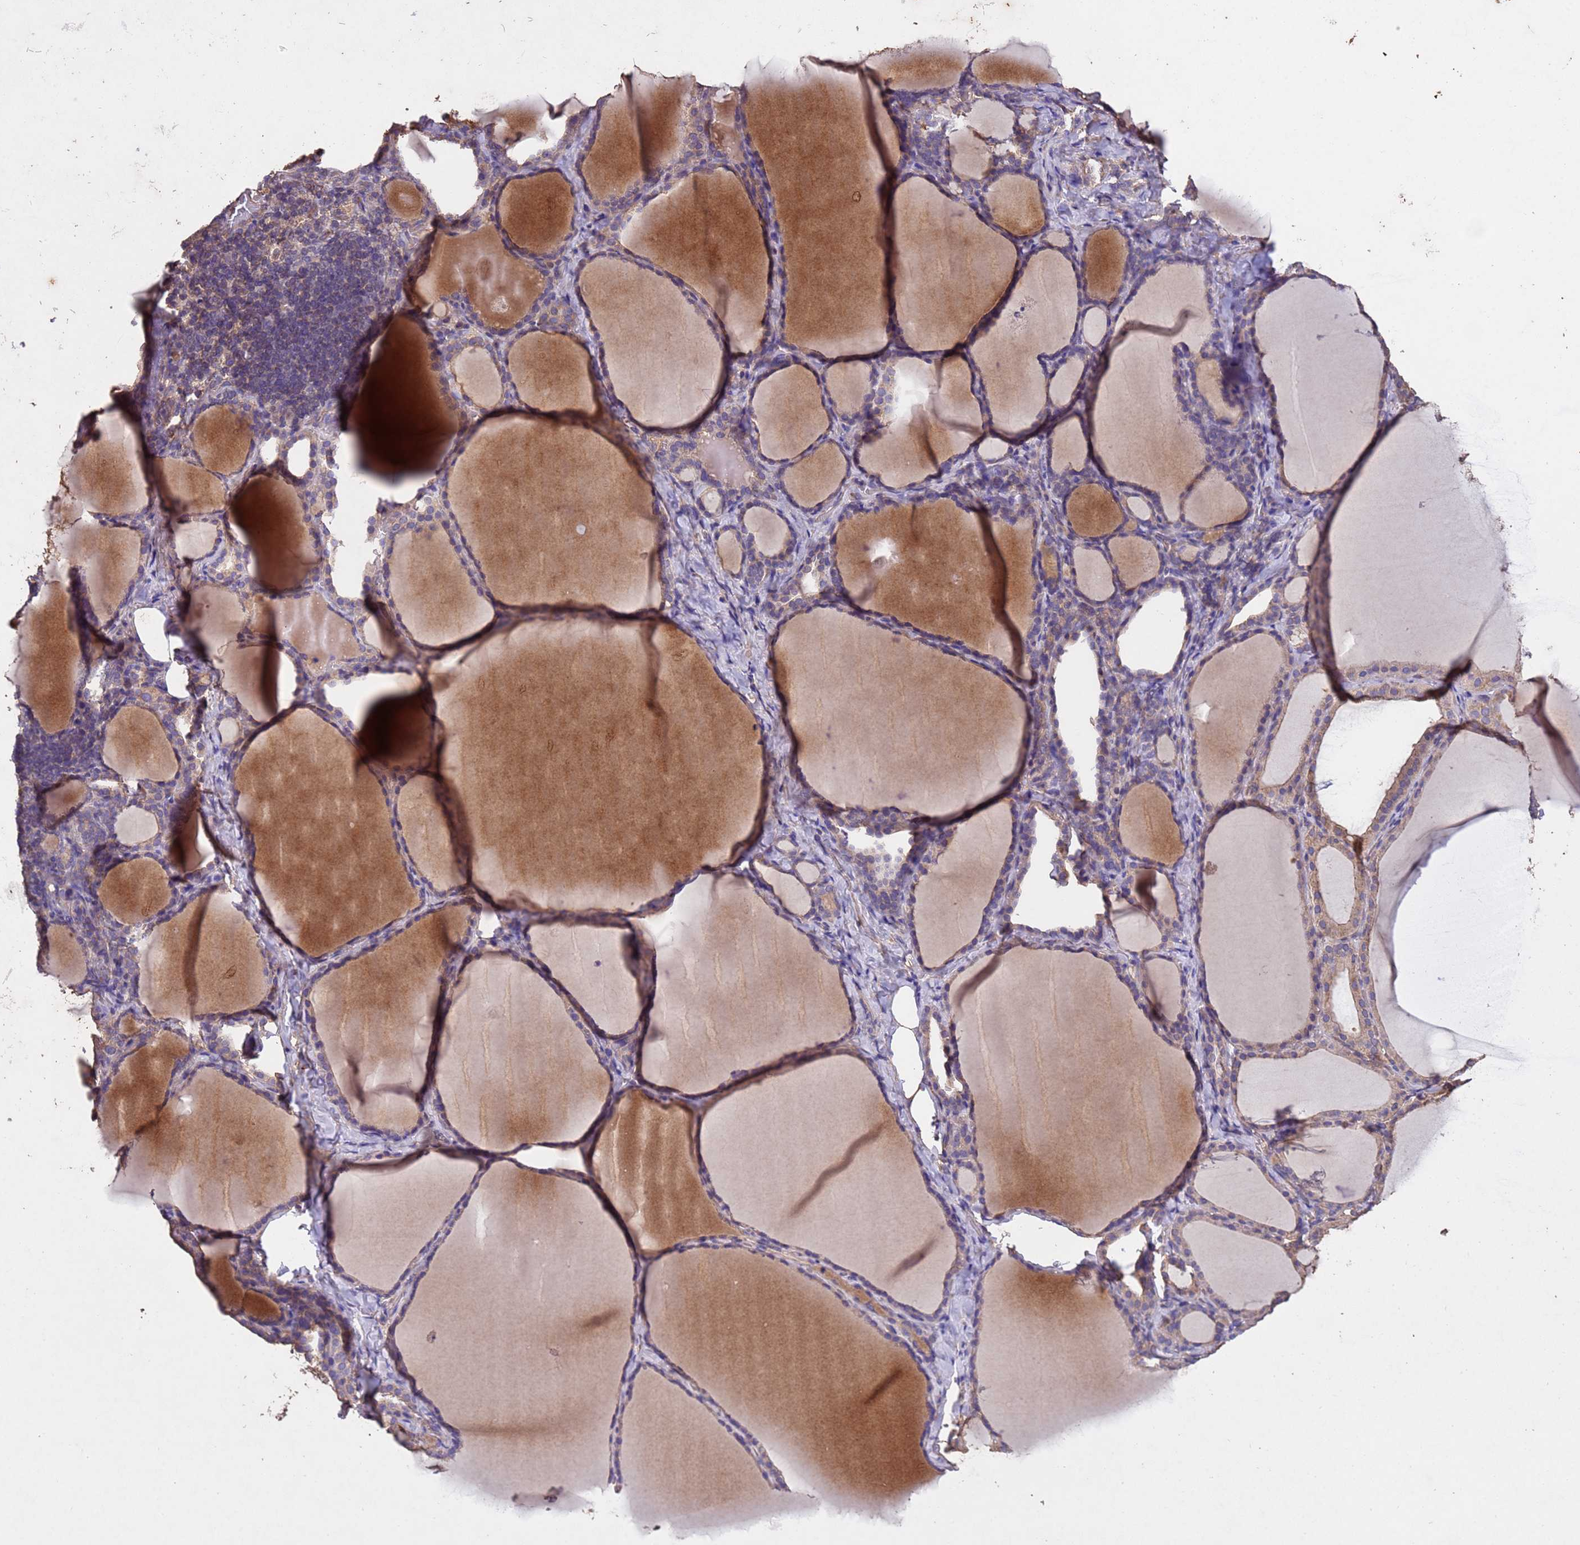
{"staining": {"intensity": "weak", "quantity": "<25%", "location": "cytoplasmic/membranous"}, "tissue": "thyroid gland", "cell_type": "Glandular cells", "image_type": "normal", "snomed": [{"axis": "morphology", "description": "Normal tissue, NOS"}, {"axis": "topography", "description": "Thyroid gland"}], "caption": "Protein analysis of unremarkable thyroid gland demonstrates no significant positivity in glandular cells. (DAB (3,3'-diaminobenzidine) IHC visualized using brightfield microscopy, high magnification).", "gene": "MTX3", "patient": {"sex": "female", "age": 39}}